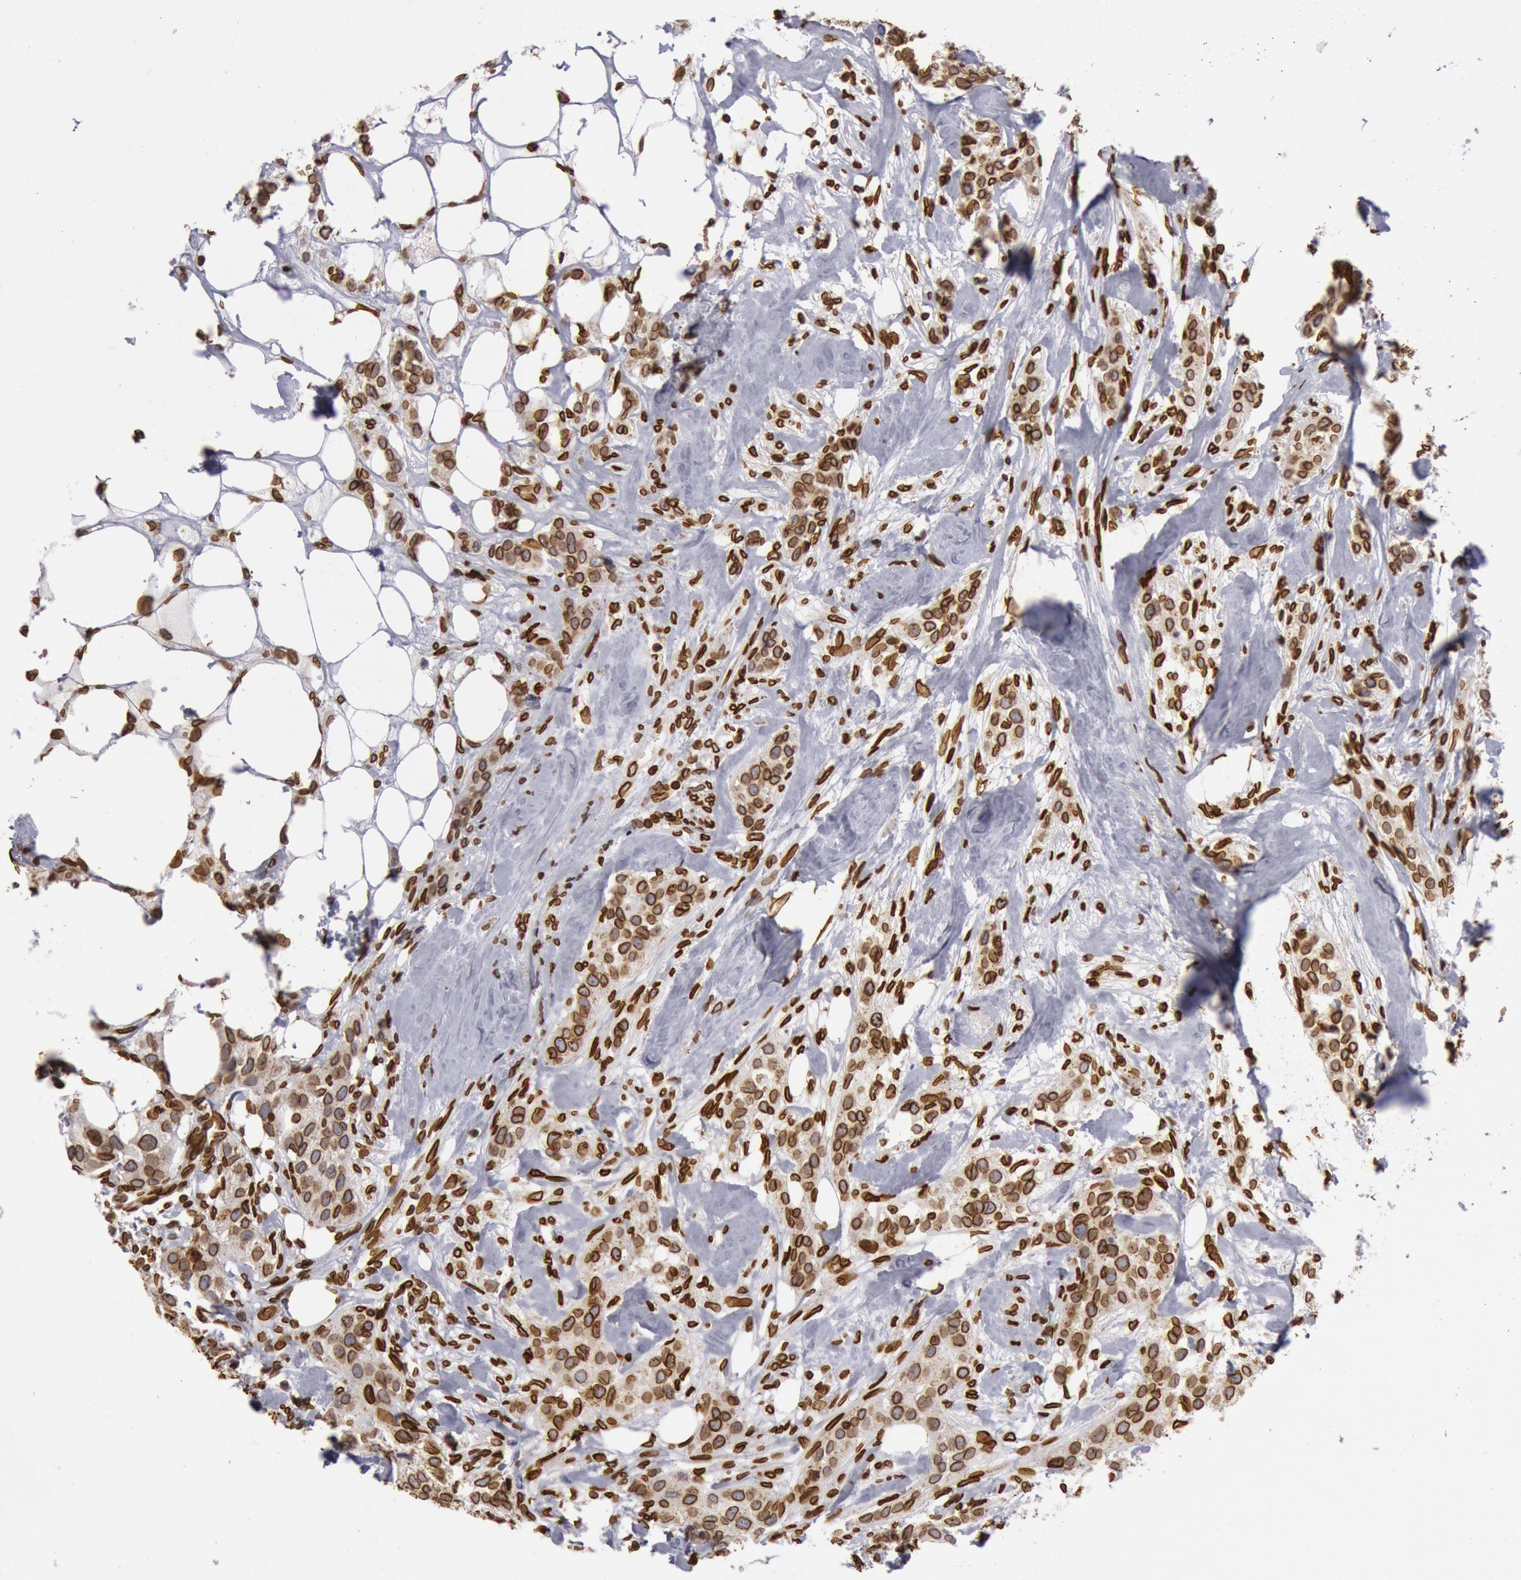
{"staining": {"intensity": "strong", "quantity": ">75%", "location": "nuclear"}, "tissue": "breast cancer", "cell_type": "Tumor cells", "image_type": "cancer", "snomed": [{"axis": "morphology", "description": "Duct carcinoma"}, {"axis": "topography", "description": "Breast"}], "caption": "A high amount of strong nuclear staining is appreciated in about >75% of tumor cells in breast cancer tissue.", "gene": "SUN2", "patient": {"sex": "female", "age": 45}}